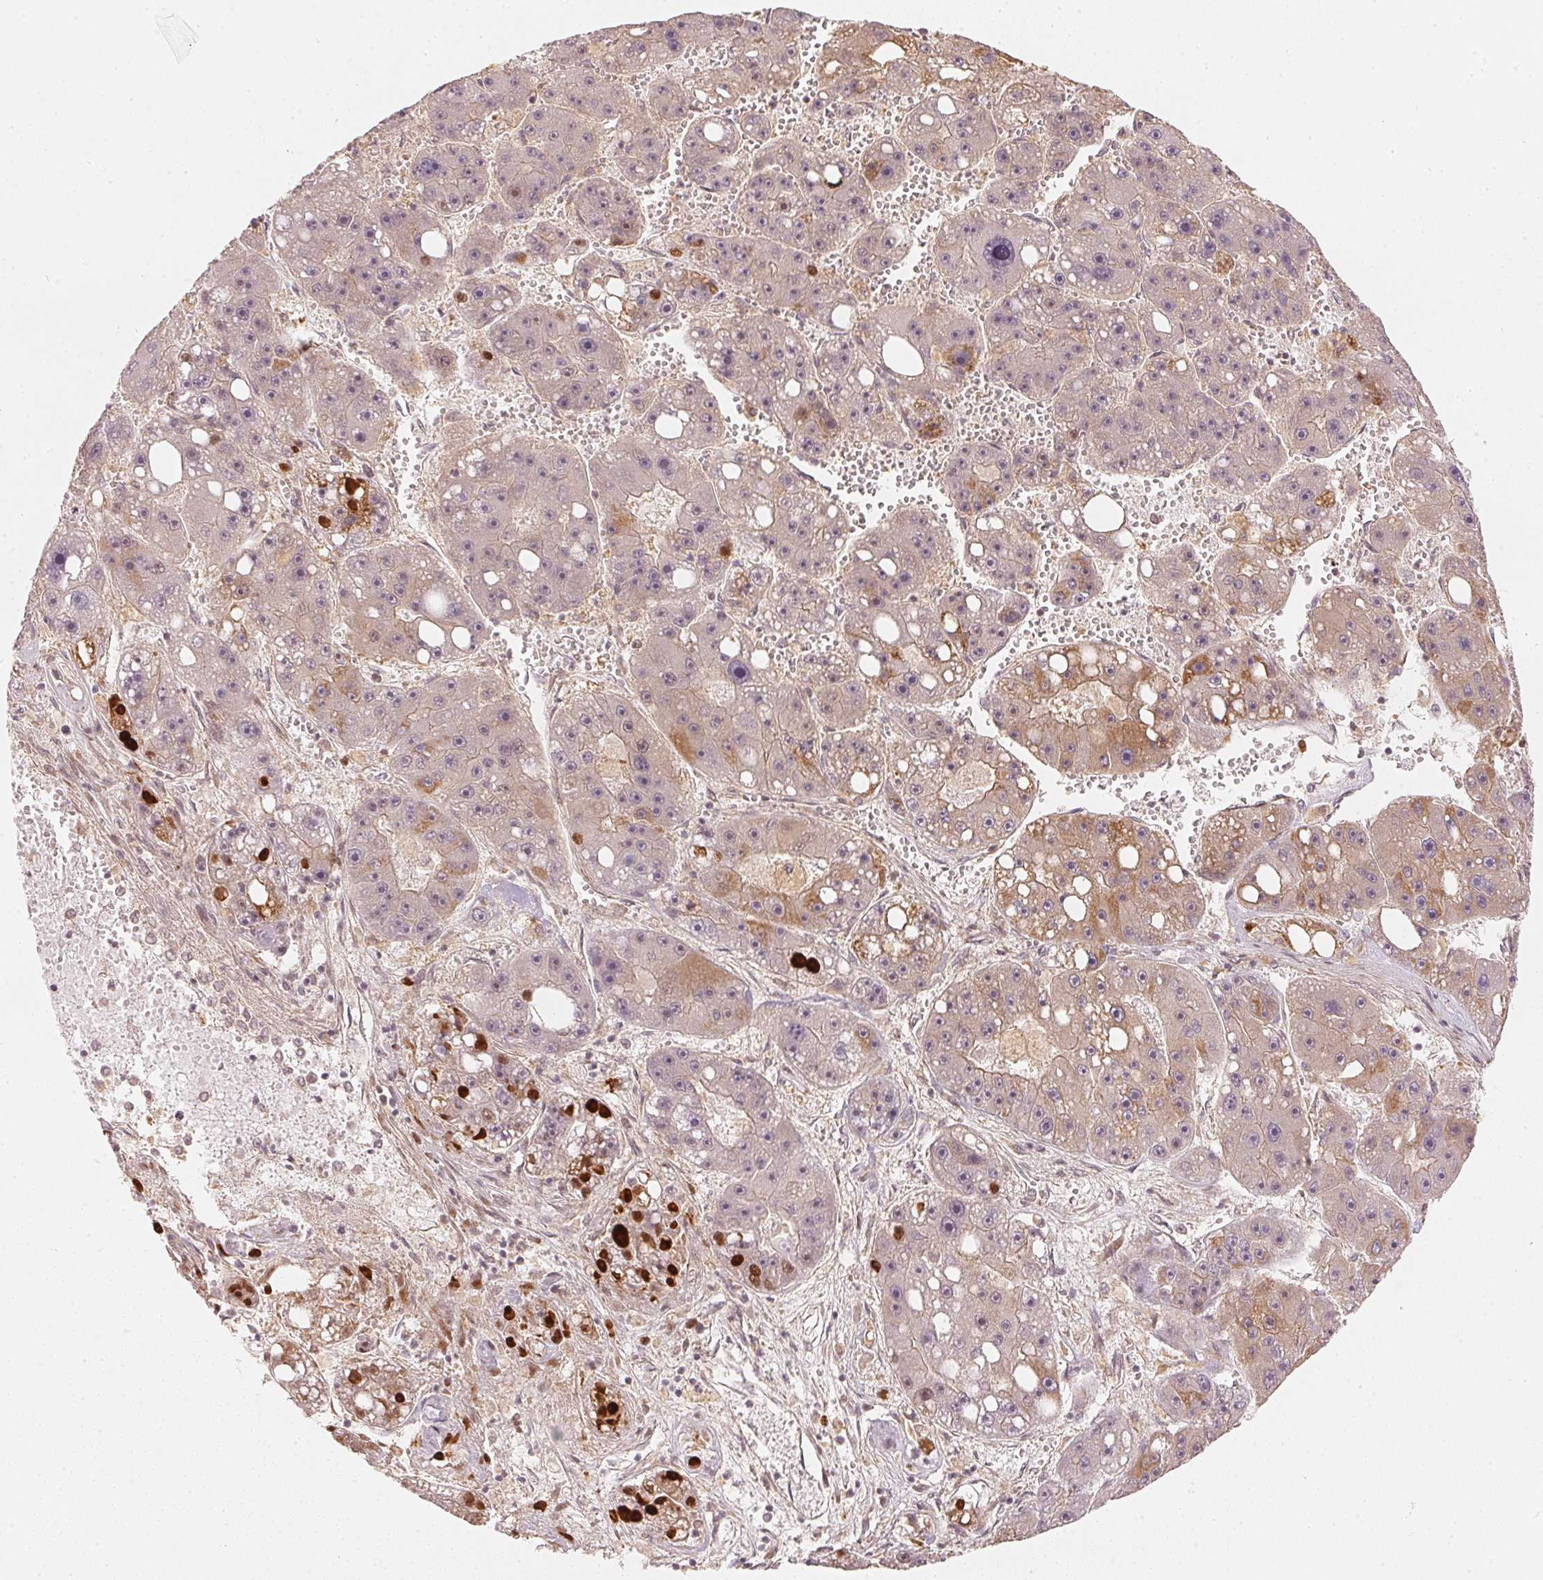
{"staining": {"intensity": "moderate", "quantity": "25%-75%", "location": "cytoplasmic/membranous"}, "tissue": "liver cancer", "cell_type": "Tumor cells", "image_type": "cancer", "snomed": [{"axis": "morphology", "description": "Carcinoma, Hepatocellular, NOS"}, {"axis": "topography", "description": "Liver"}], "caption": "Immunohistochemistry staining of liver cancer, which demonstrates medium levels of moderate cytoplasmic/membranous staining in about 25%-75% of tumor cells indicating moderate cytoplasmic/membranous protein expression. The staining was performed using DAB (brown) for protein detection and nuclei were counterstained in hematoxylin (blue).", "gene": "WDR54", "patient": {"sex": "female", "age": 61}}